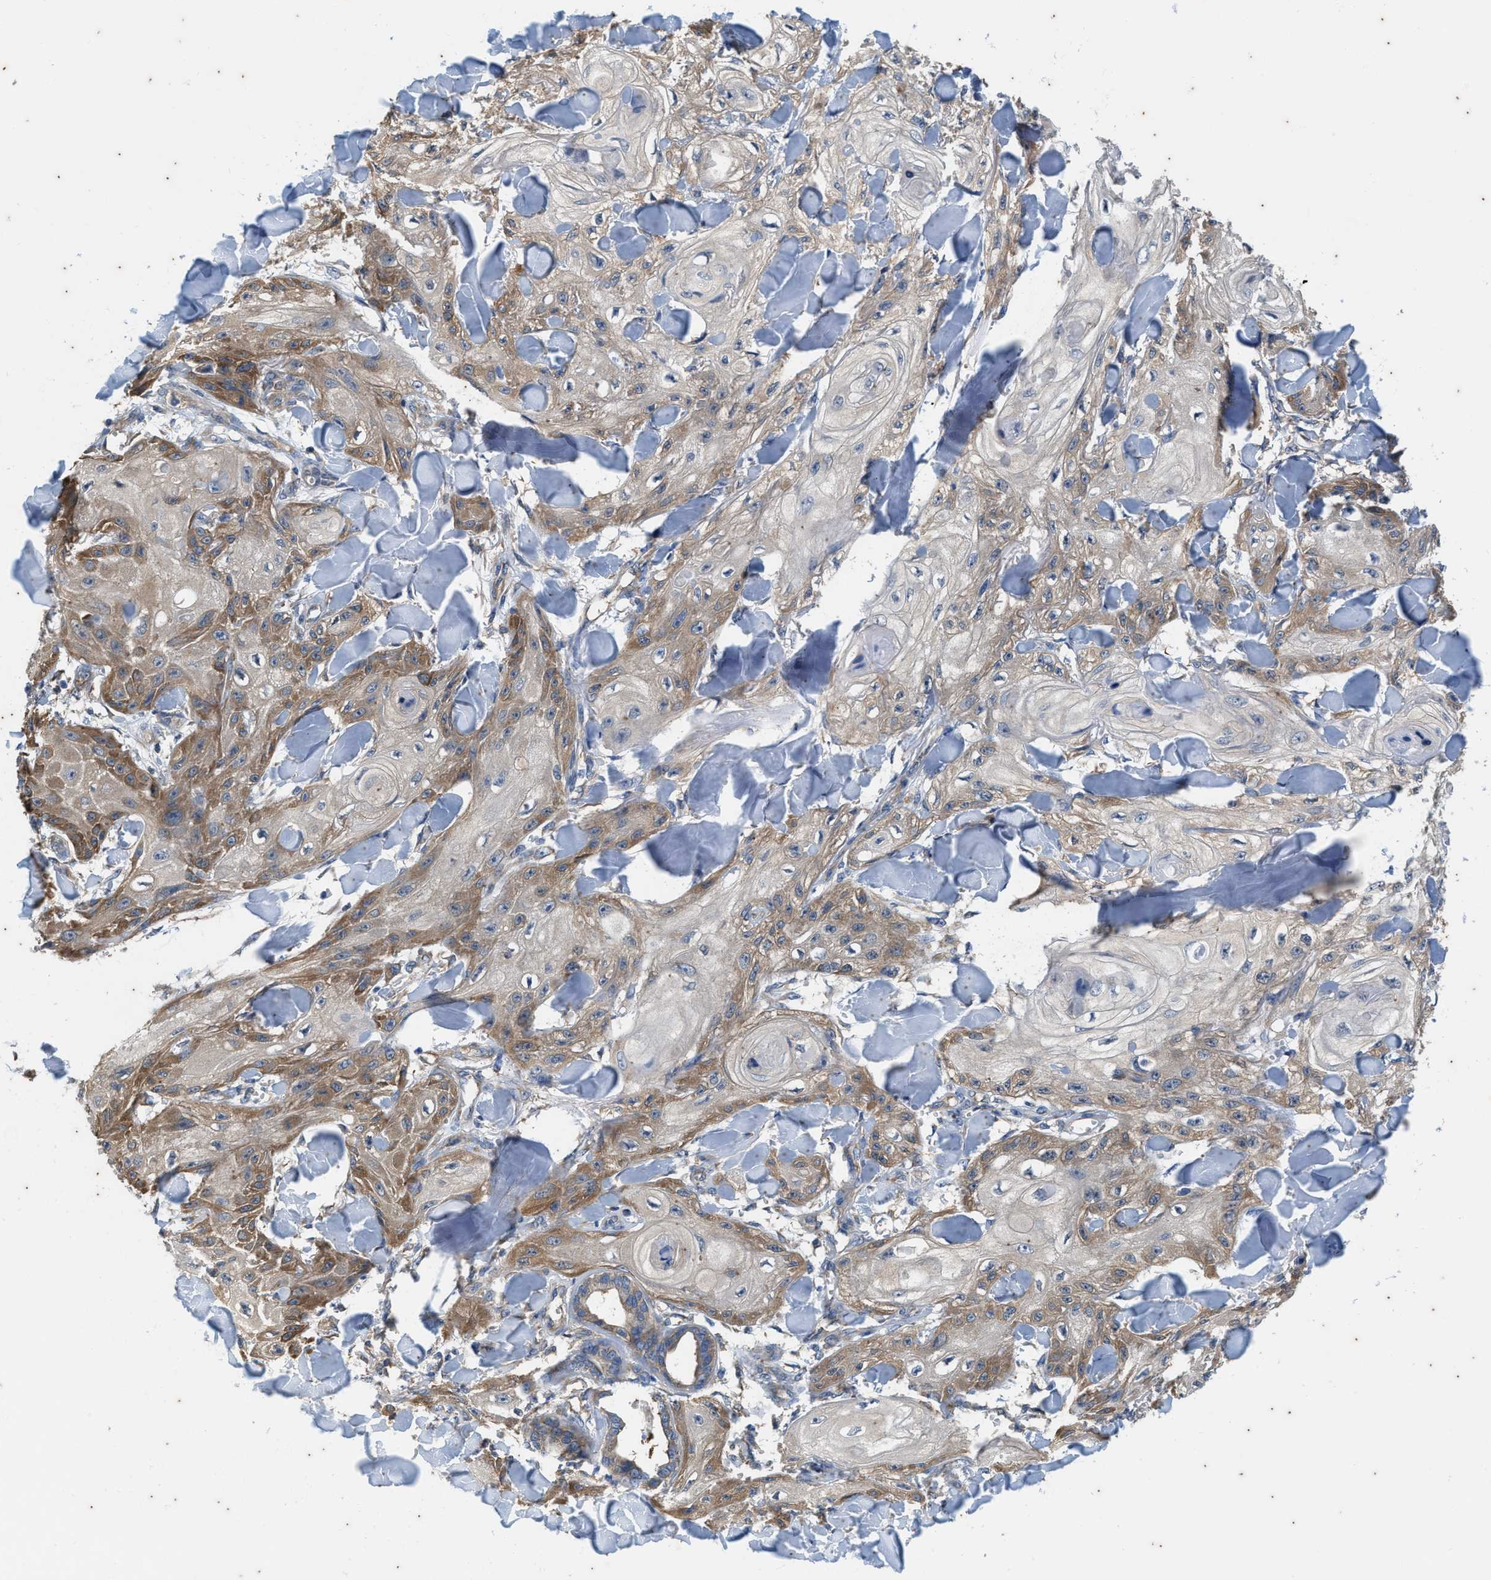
{"staining": {"intensity": "moderate", "quantity": "25%-75%", "location": "cytoplasmic/membranous"}, "tissue": "skin cancer", "cell_type": "Tumor cells", "image_type": "cancer", "snomed": [{"axis": "morphology", "description": "Squamous cell carcinoma, NOS"}, {"axis": "topography", "description": "Skin"}], "caption": "Protein expression analysis of squamous cell carcinoma (skin) displays moderate cytoplasmic/membranous staining in about 25%-75% of tumor cells.", "gene": "COX19", "patient": {"sex": "male", "age": 74}}